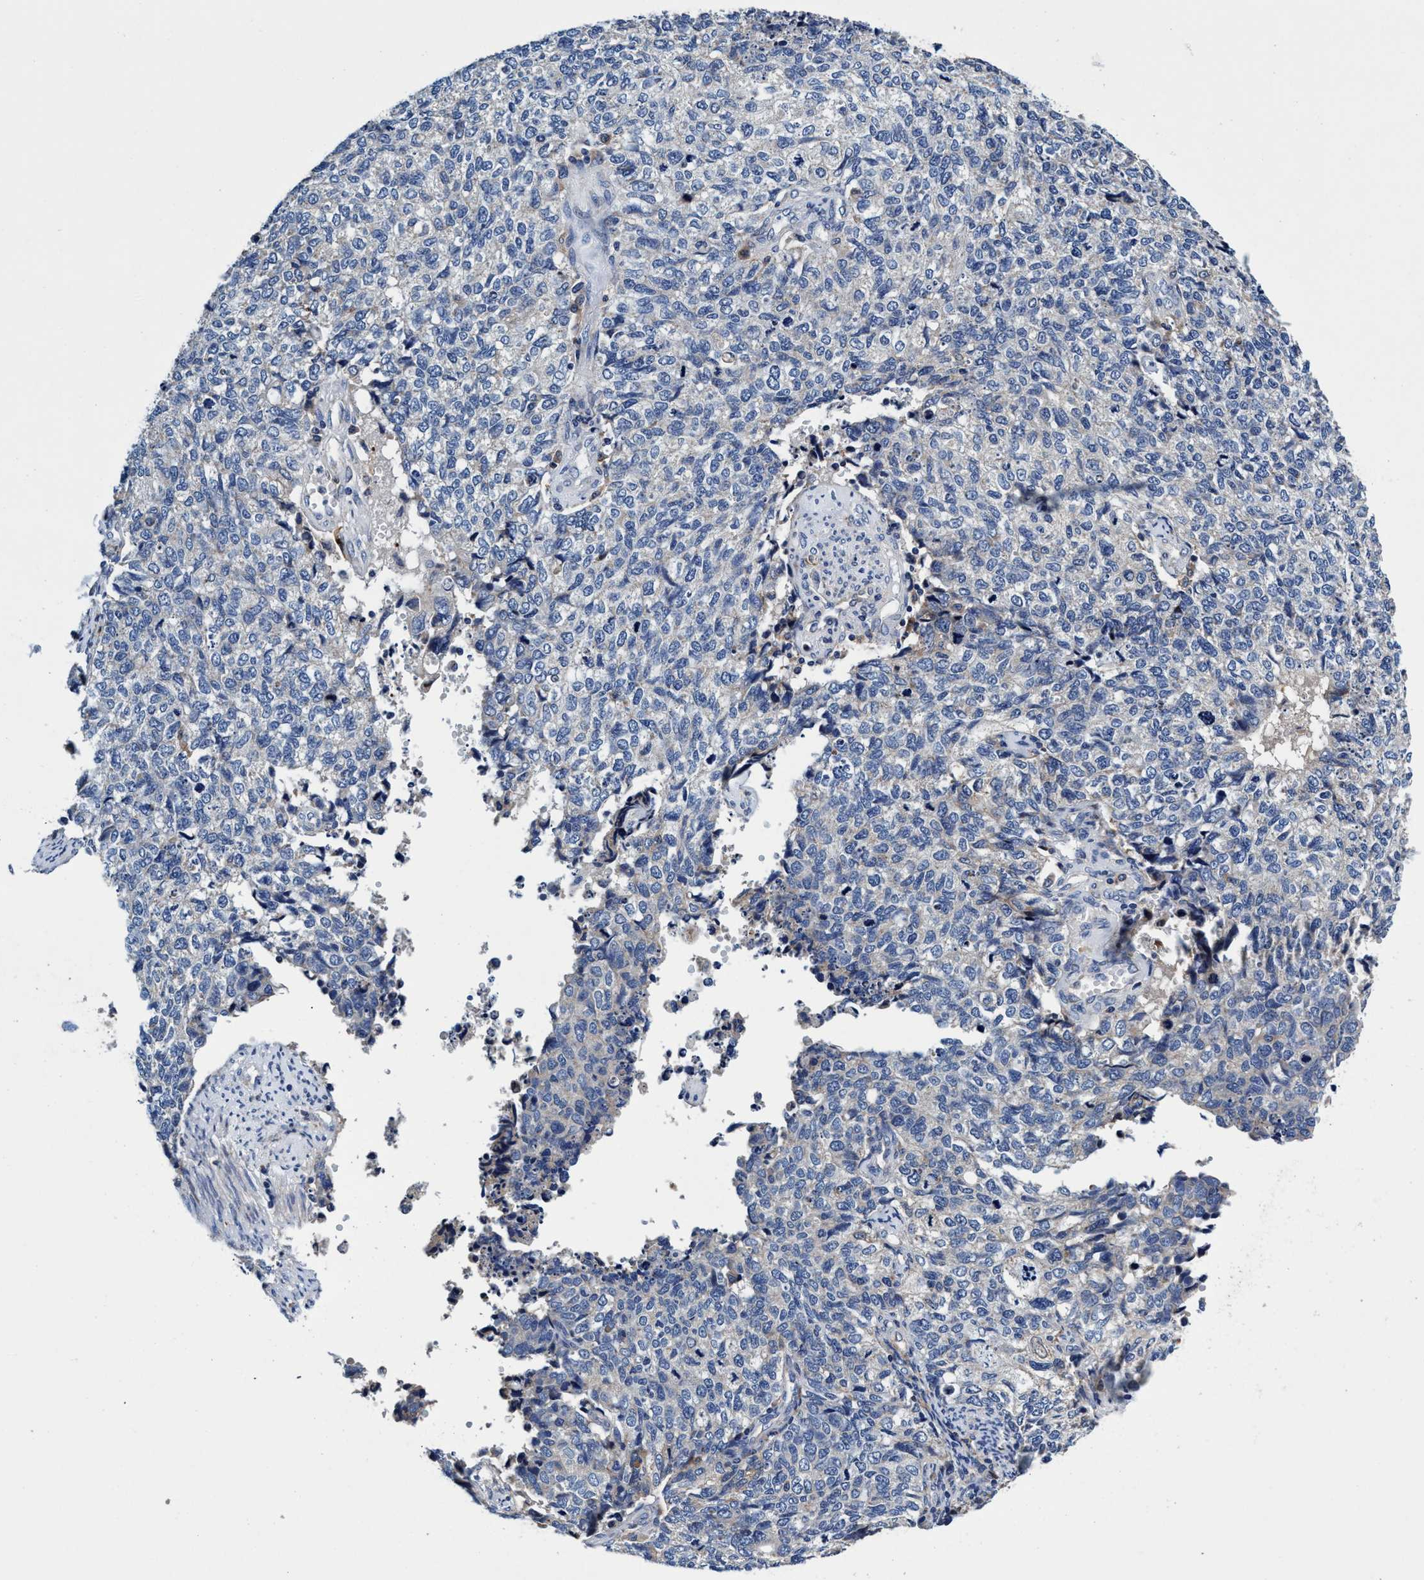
{"staining": {"intensity": "negative", "quantity": "none", "location": "none"}, "tissue": "cervical cancer", "cell_type": "Tumor cells", "image_type": "cancer", "snomed": [{"axis": "morphology", "description": "Squamous cell carcinoma, NOS"}, {"axis": "topography", "description": "Cervix"}], "caption": "Tumor cells are negative for brown protein staining in squamous cell carcinoma (cervical). The staining is performed using DAB brown chromogen with nuclei counter-stained in using hematoxylin.", "gene": "UBALD2", "patient": {"sex": "female", "age": 63}}